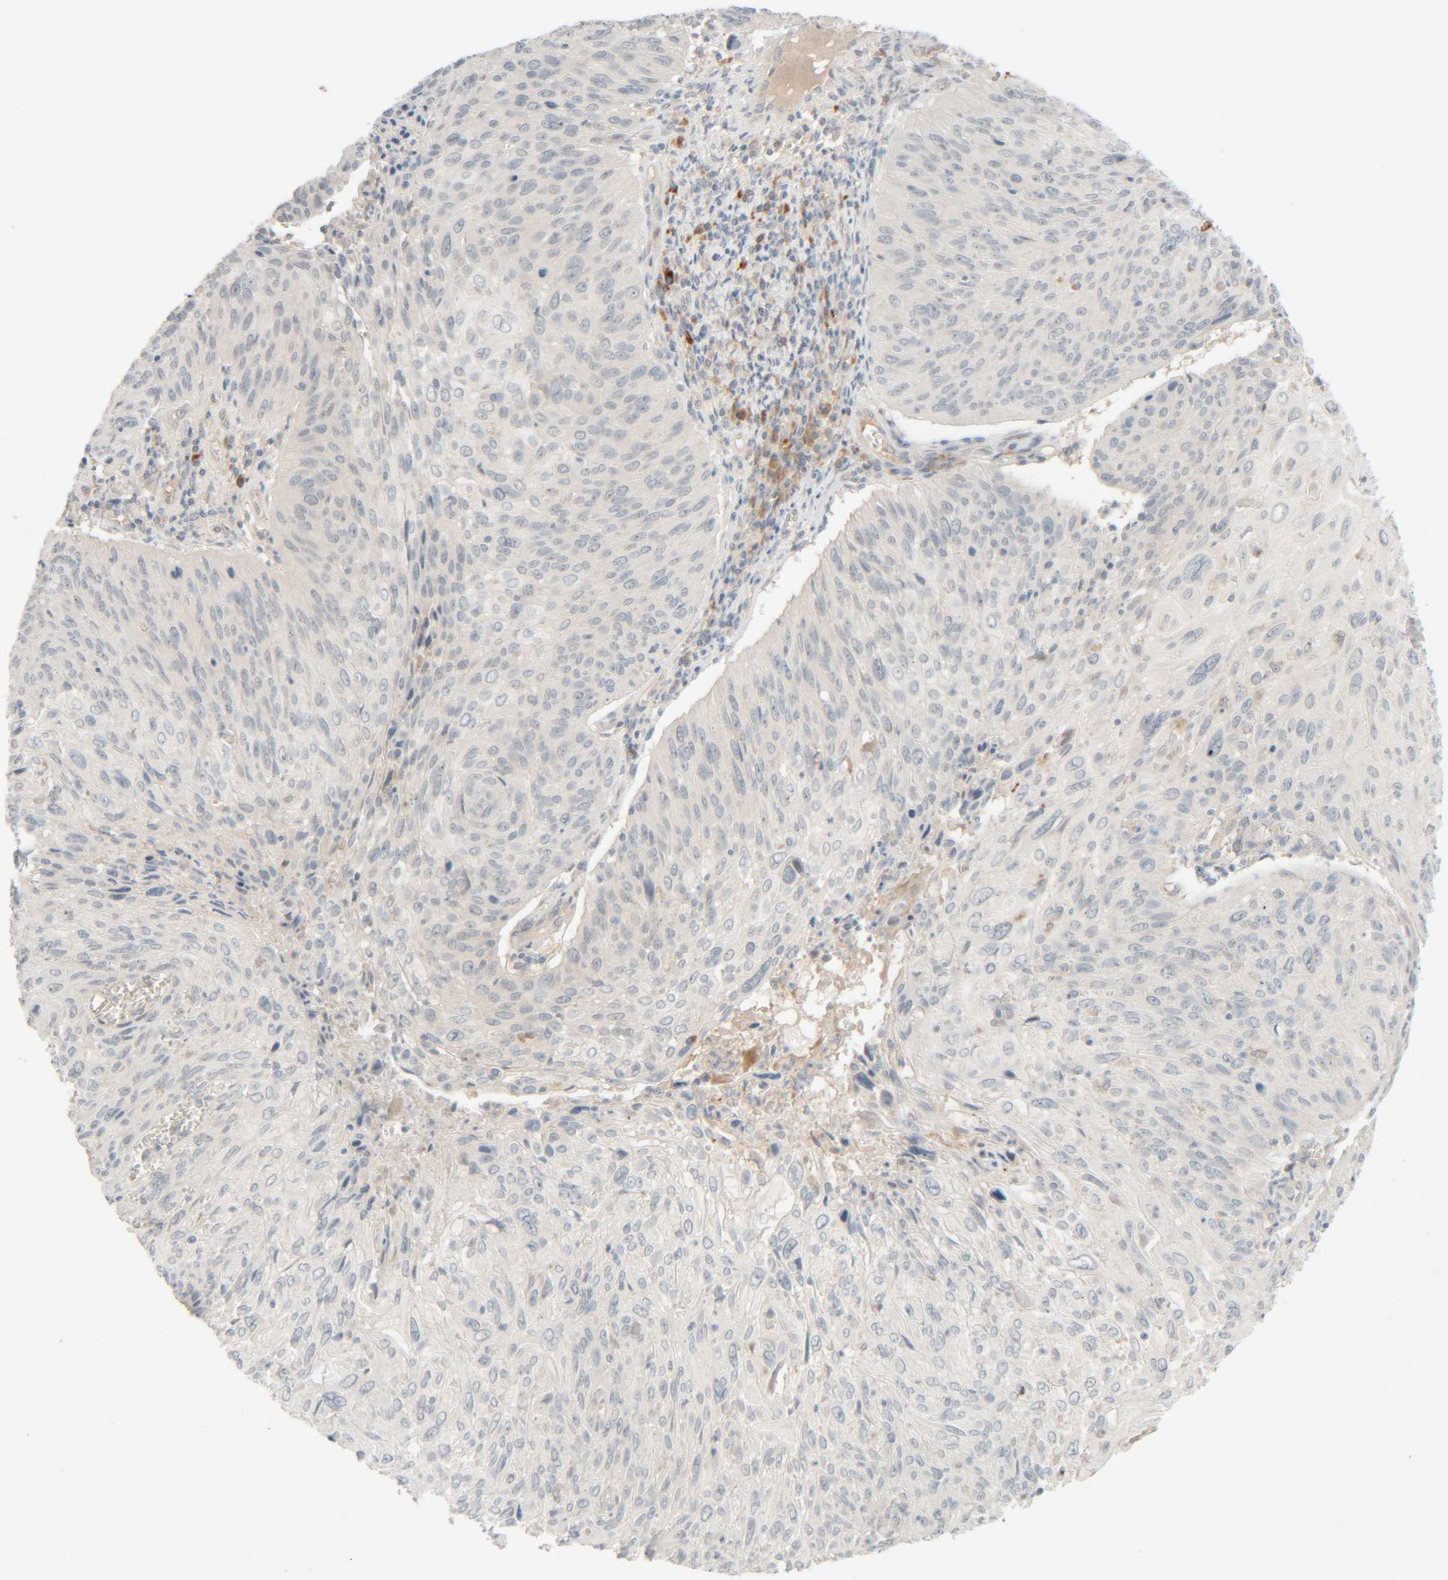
{"staining": {"intensity": "negative", "quantity": "none", "location": "none"}, "tissue": "cervical cancer", "cell_type": "Tumor cells", "image_type": "cancer", "snomed": [{"axis": "morphology", "description": "Squamous cell carcinoma, NOS"}, {"axis": "topography", "description": "Cervix"}], "caption": "Immunohistochemistry histopathology image of squamous cell carcinoma (cervical) stained for a protein (brown), which demonstrates no staining in tumor cells.", "gene": "CHKA", "patient": {"sex": "female", "age": 51}}